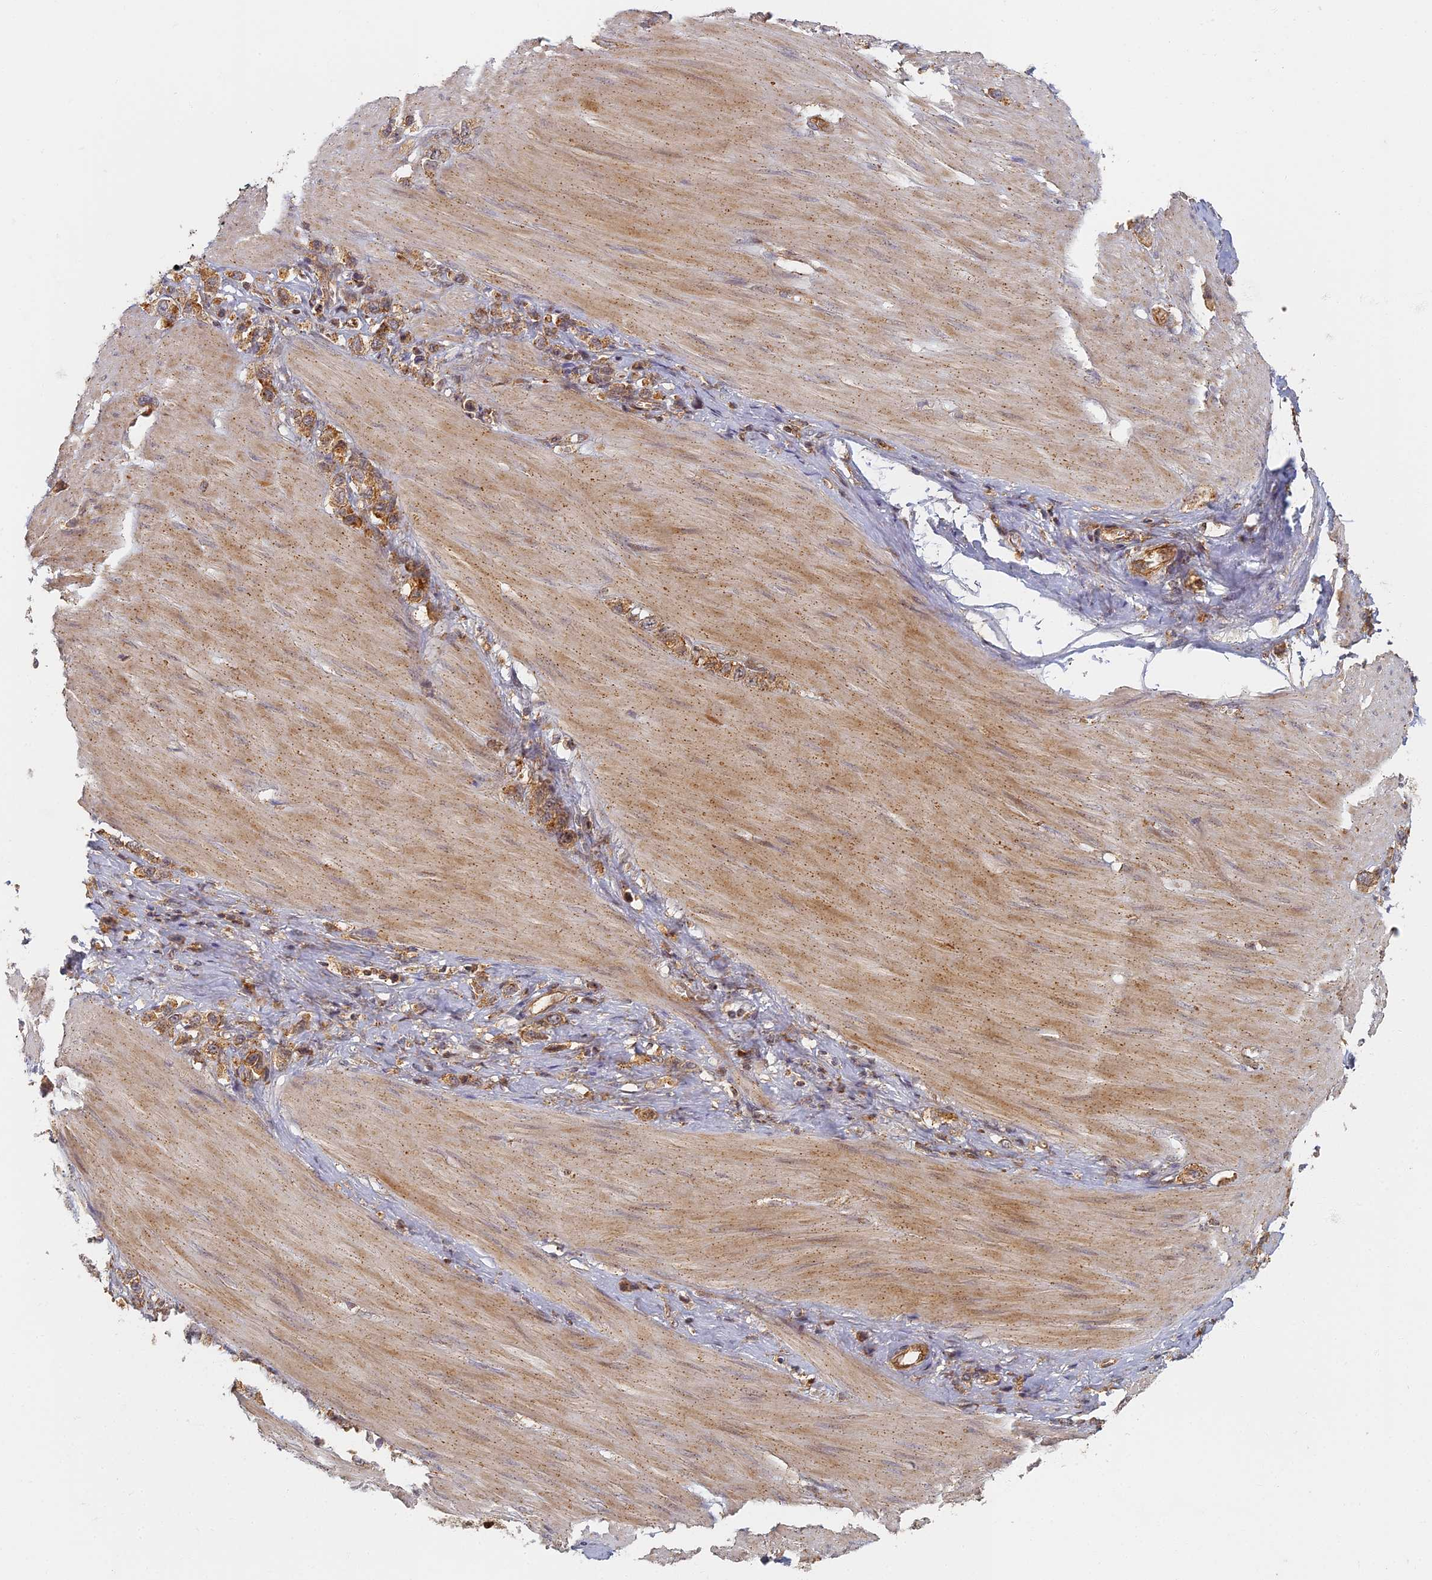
{"staining": {"intensity": "moderate", "quantity": ">75%", "location": "cytoplasmic/membranous"}, "tissue": "stomach cancer", "cell_type": "Tumor cells", "image_type": "cancer", "snomed": [{"axis": "morphology", "description": "Adenocarcinoma, NOS"}, {"axis": "topography", "description": "Stomach"}], "caption": "Immunohistochemical staining of stomach cancer (adenocarcinoma) reveals medium levels of moderate cytoplasmic/membranous staining in about >75% of tumor cells.", "gene": "INO80D", "patient": {"sex": "female", "age": 65}}